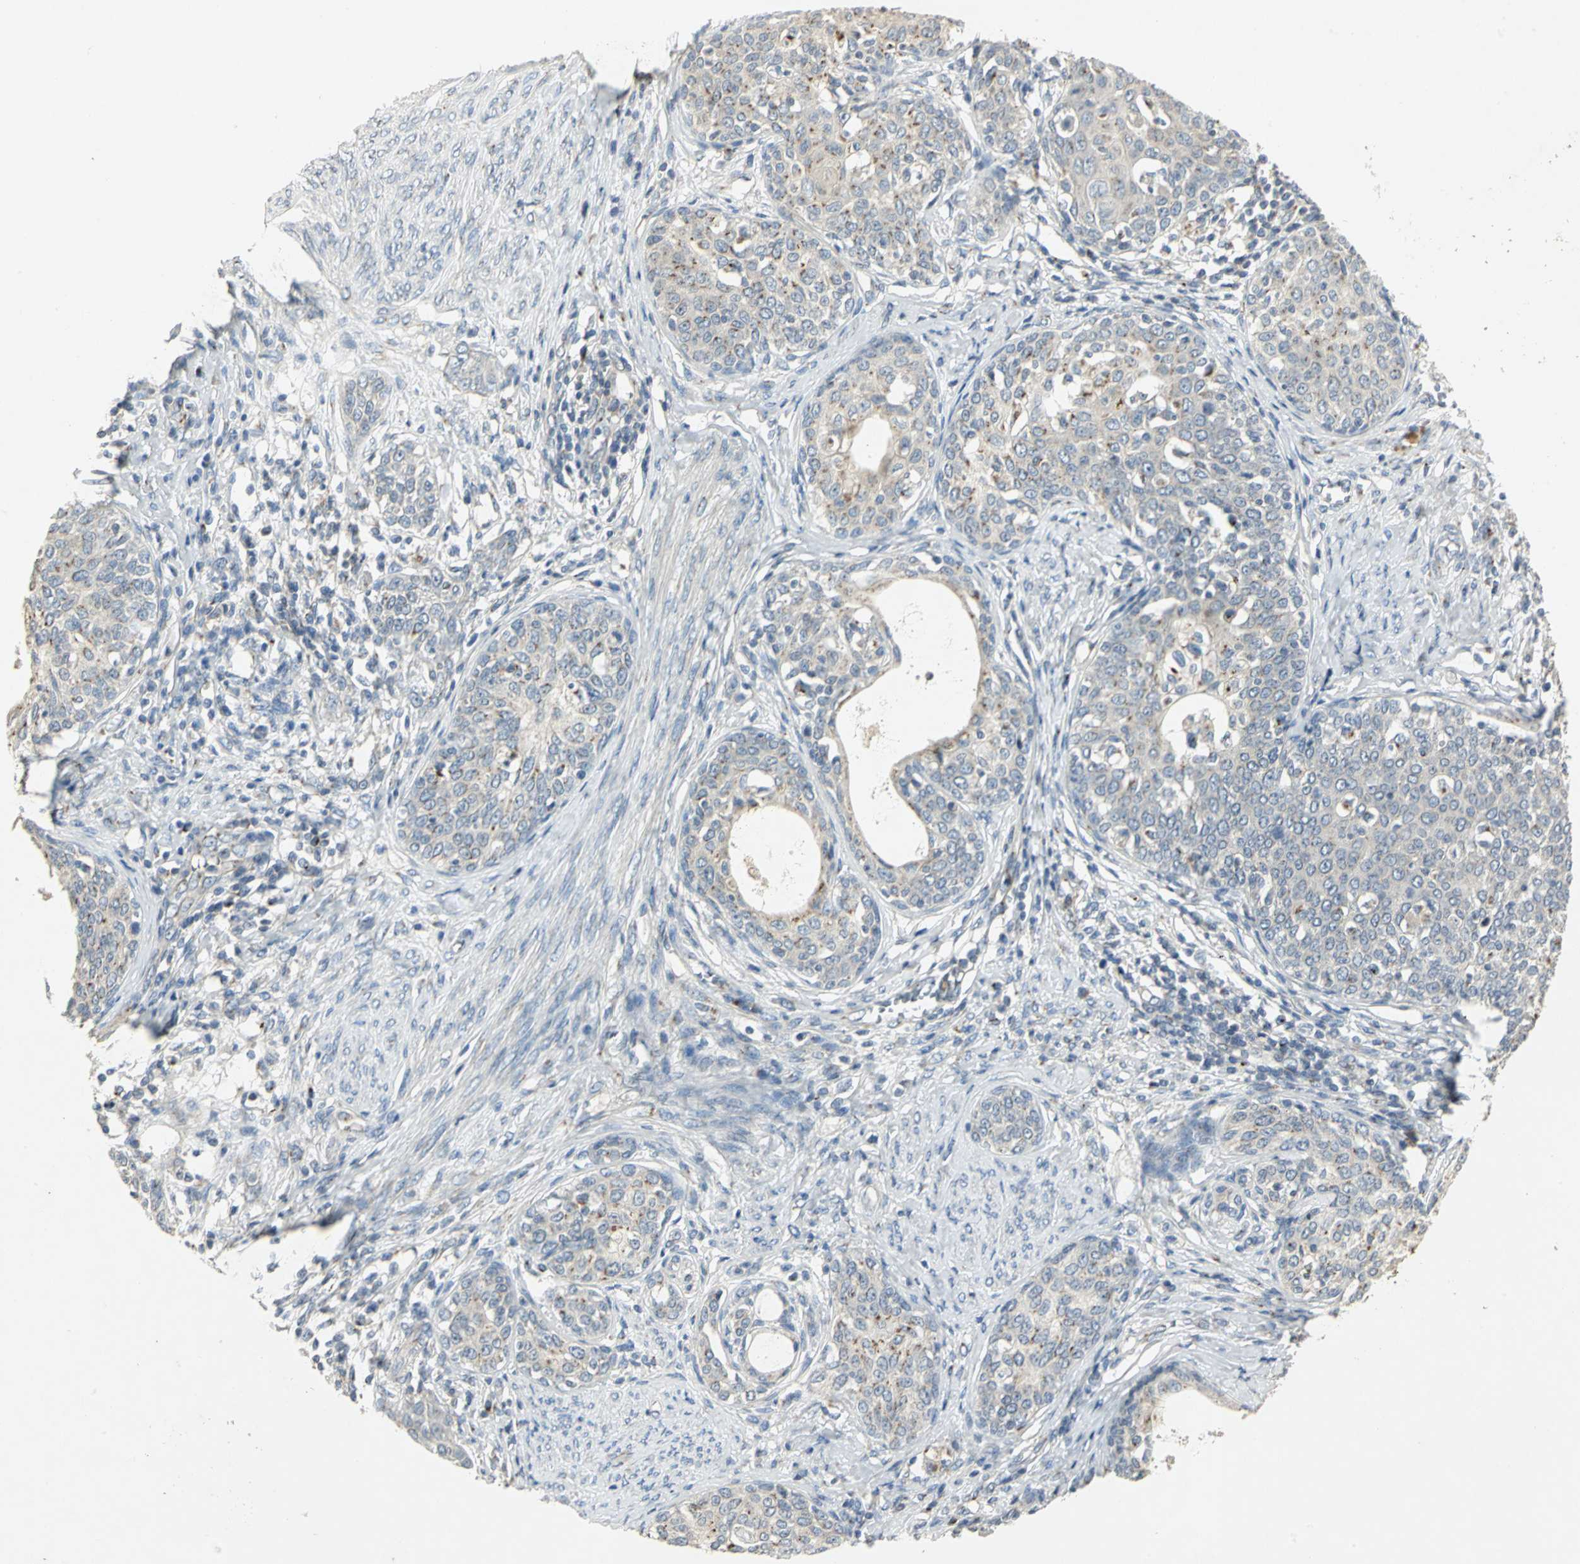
{"staining": {"intensity": "moderate", "quantity": "25%-75%", "location": "cytoplasmic/membranous"}, "tissue": "cervical cancer", "cell_type": "Tumor cells", "image_type": "cancer", "snomed": [{"axis": "morphology", "description": "Squamous cell carcinoma, NOS"}, {"axis": "morphology", "description": "Adenocarcinoma, NOS"}, {"axis": "topography", "description": "Cervix"}], "caption": "The immunohistochemical stain shows moderate cytoplasmic/membranous staining in tumor cells of cervical cancer tissue. The protein of interest is shown in brown color, while the nuclei are stained blue.", "gene": "TM9SF2", "patient": {"sex": "female", "age": 52}}